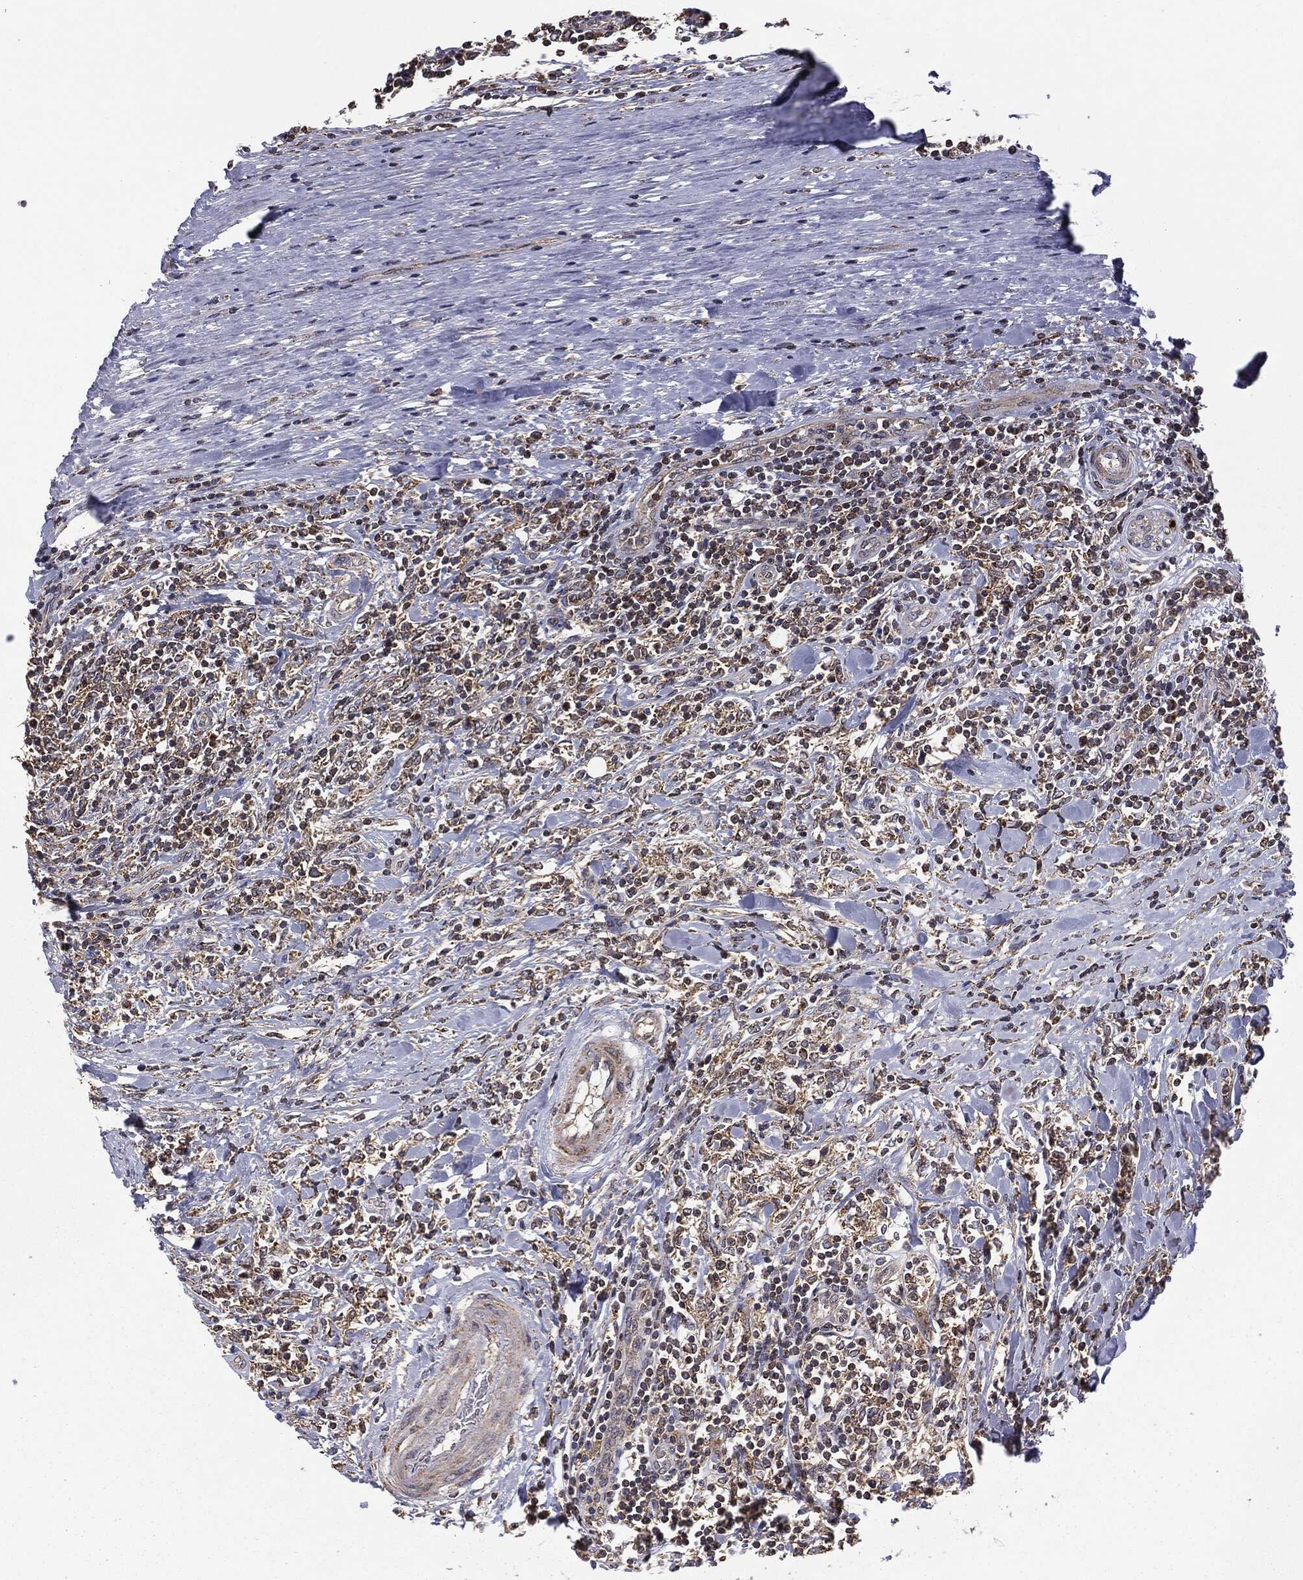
{"staining": {"intensity": "moderate", "quantity": ">75%", "location": "cytoplasmic/membranous"}, "tissue": "lymphoma", "cell_type": "Tumor cells", "image_type": "cancer", "snomed": [{"axis": "morphology", "description": "Malignant lymphoma, non-Hodgkin's type, High grade"}, {"axis": "topography", "description": "Lymph node"}], "caption": "This is a photomicrograph of immunohistochemistry (IHC) staining of lymphoma, which shows moderate staining in the cytoplasmic/membranous of tumor cells.", "gene": "MTOR", "patient": {"sex": "female", "age": 84}}